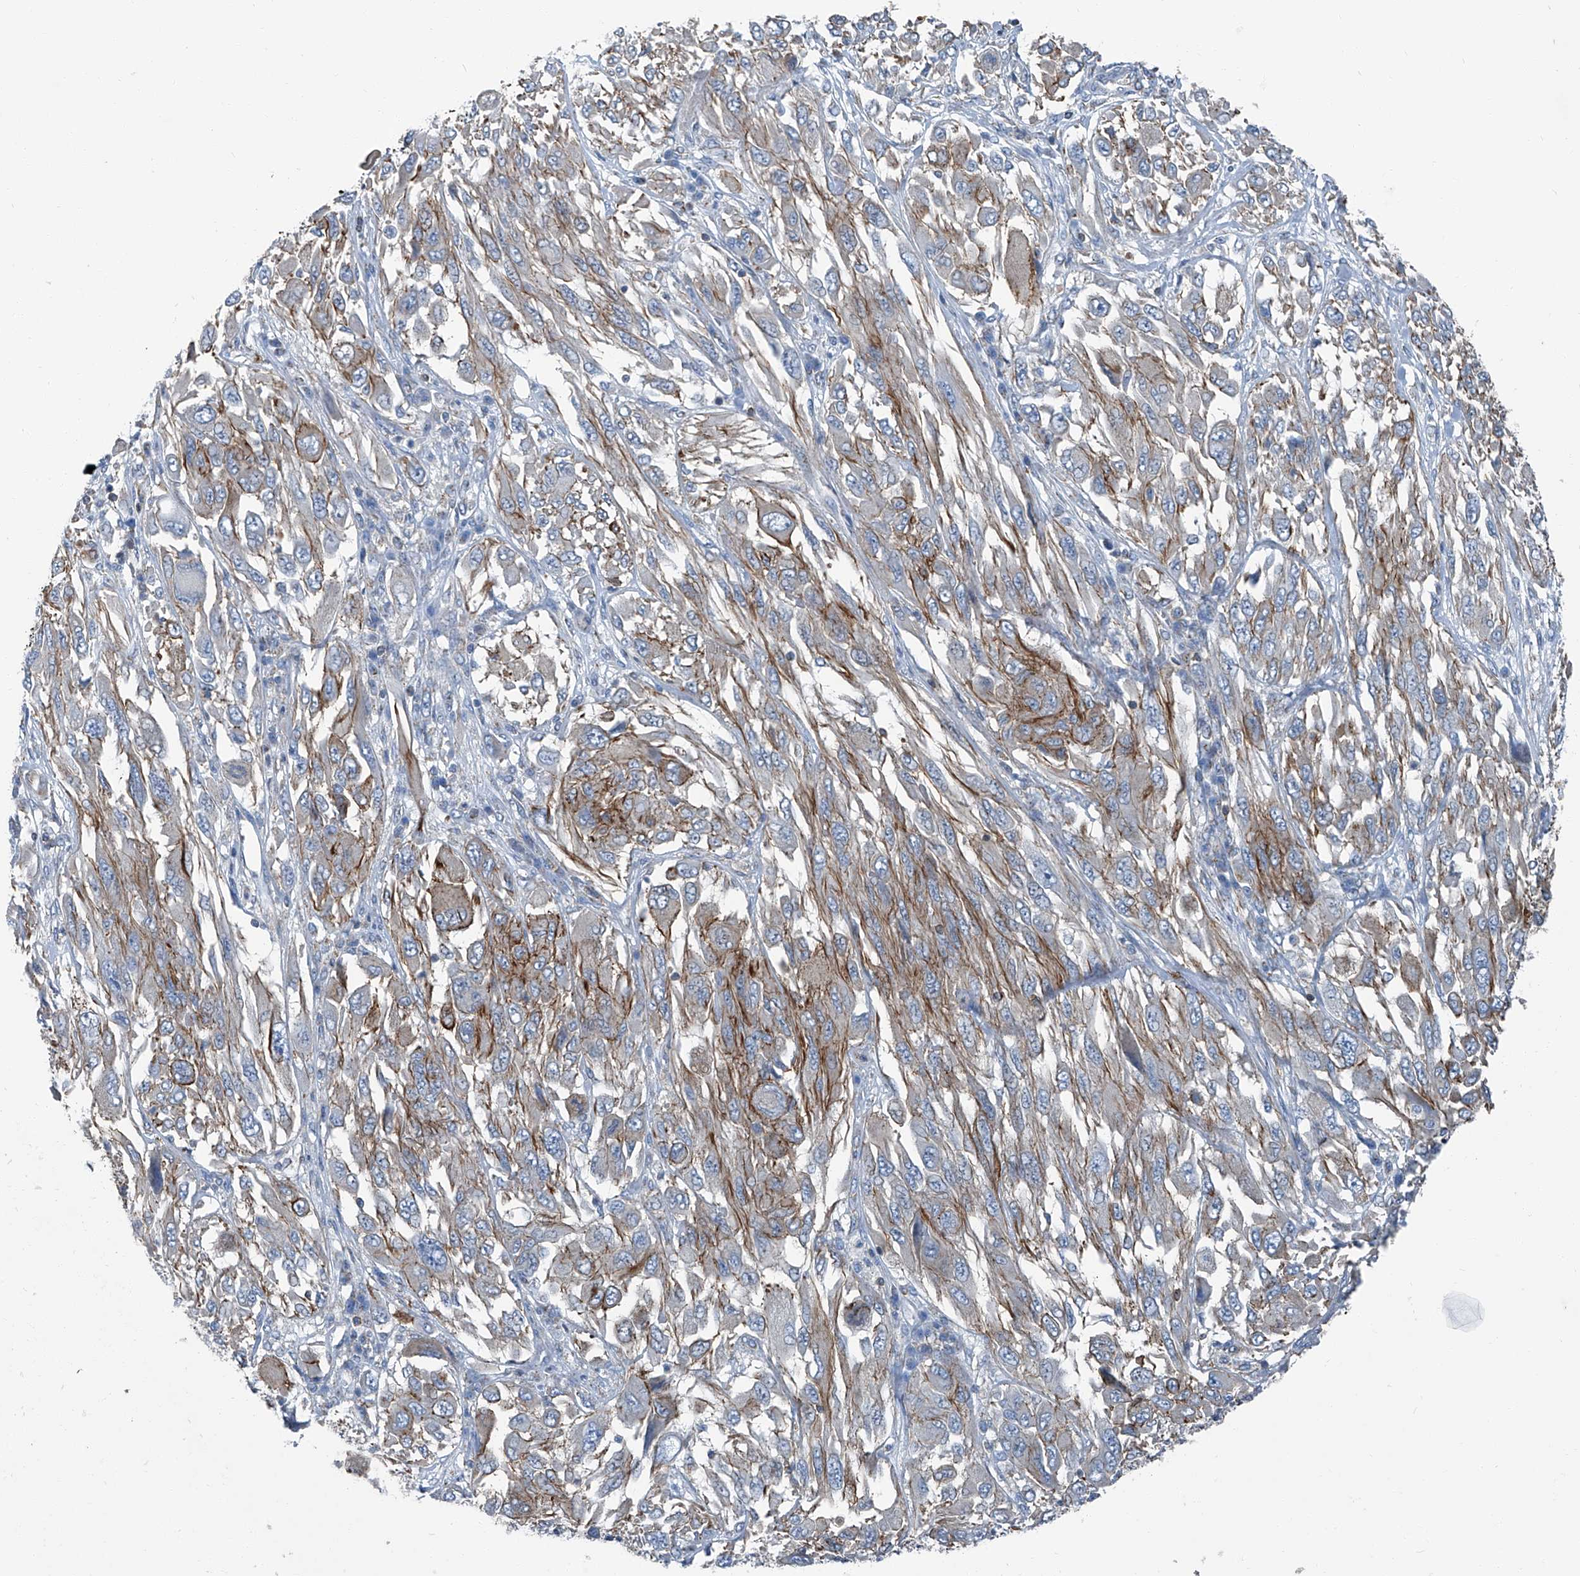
{"staining": {"intensity": "weak", "quantity": "<25%", "location": "cytoplasmic/membranous"}, "tissue": "melanoma", "cell_type": "Tumor cells", "image_type": "cancer", "snomed": [{"axis": "morphology", "description": "Malignant melanoma, NOS"}, {"axis": "topography", "description": "Skin"}], "caption": "IHC micrograph of neoplastic tissue: human malignant melanoma stained with DAB (3,3'-diaminobenzidine) exhibits no significant protein staining in tumor cells. (DAB immunohistochemistry, high magnification).", "gene": "SEPTIN7", "patient": {"sex": "female", "age": 91}}